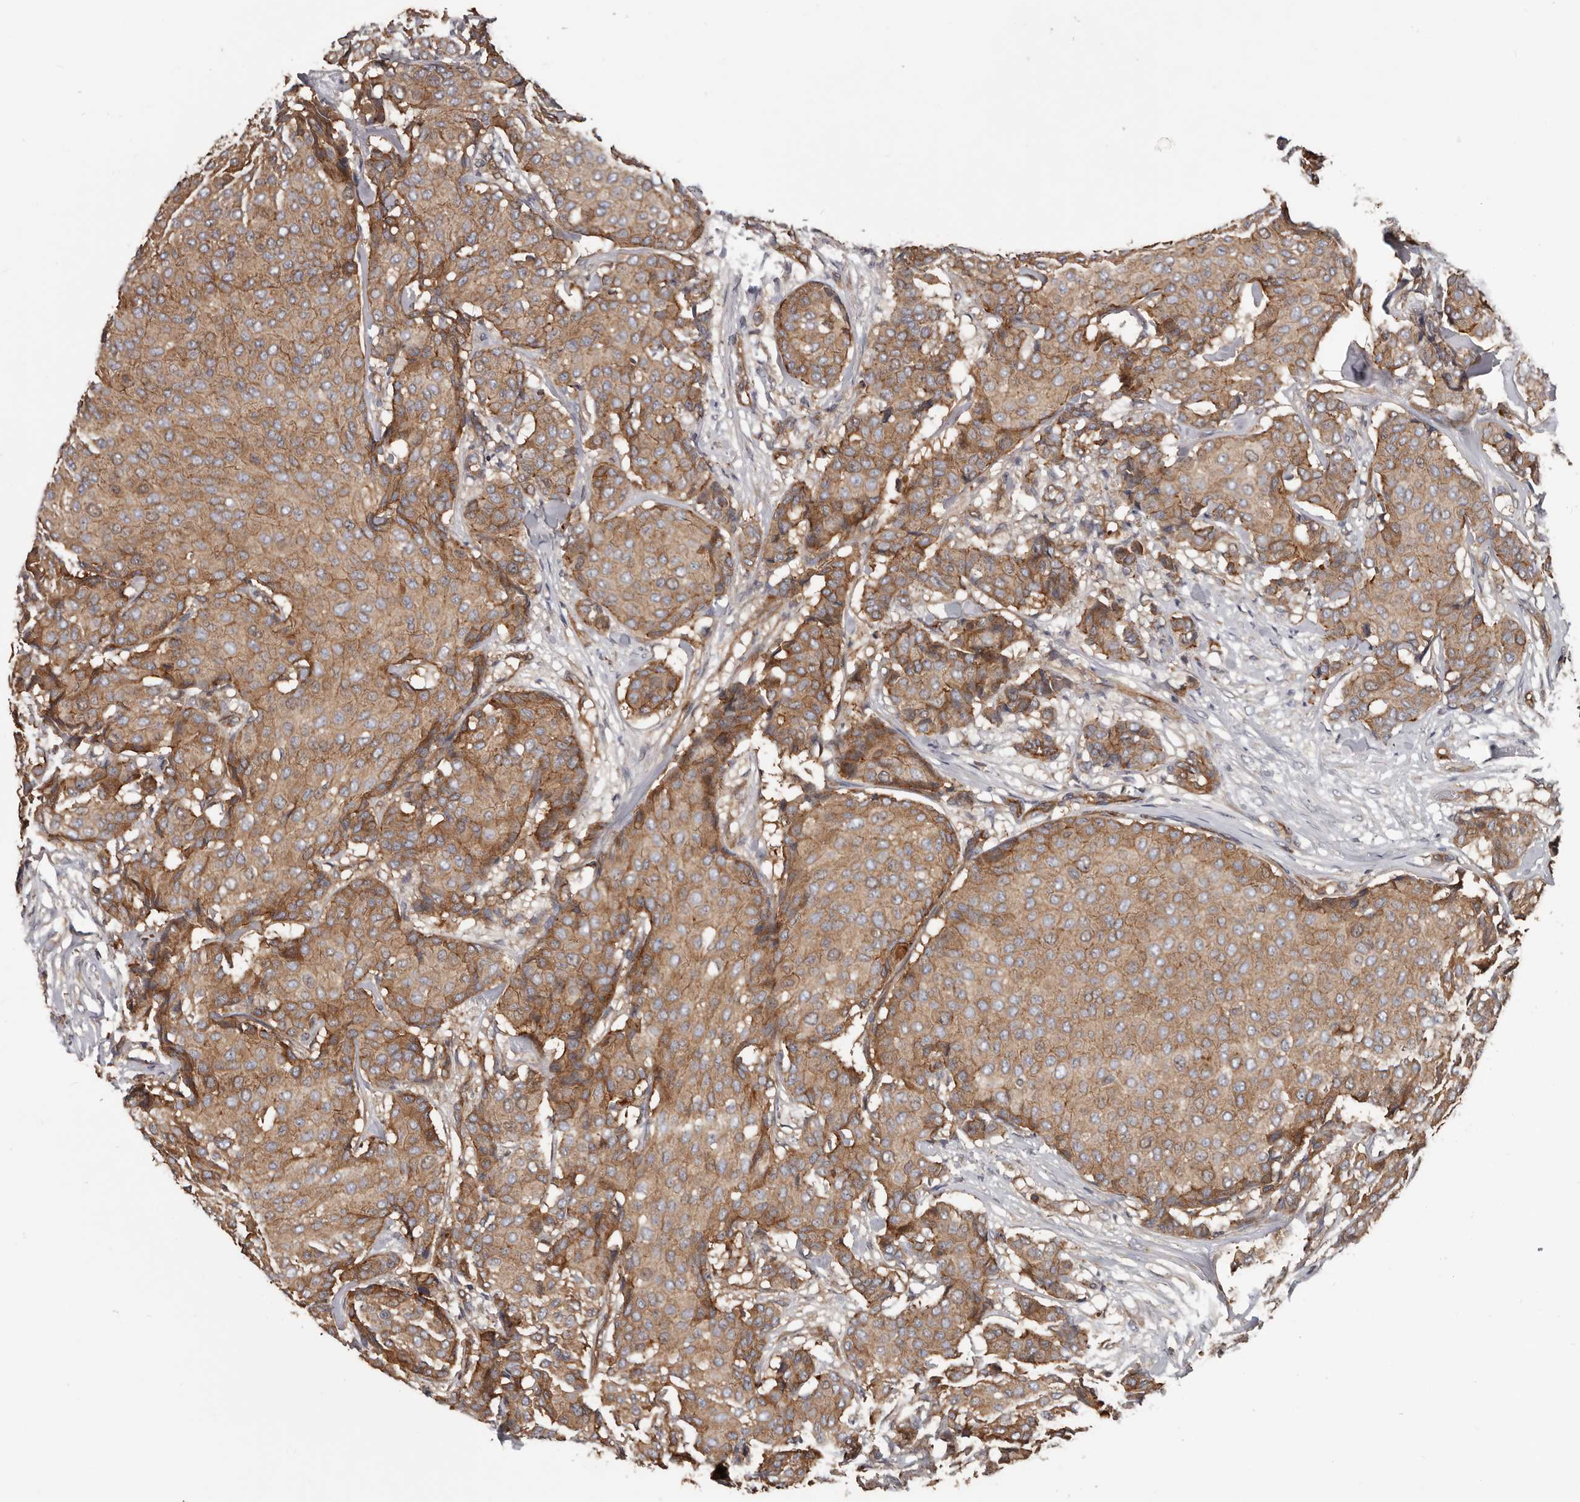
{"staining": {"intensity": "moderate", "quantity": ">75%", "location": "cytoplasmic/membranous"}, "tissue": "breast cancer", "cell_type": "Tumor cells", "image_type": "cancer", "snomed": [{"axis": "morphology", "description": "Duct carcinoma"}, {"axis": "topography", "description": "Breast"}], "caption": "Human breast intraductal carcinoma stained for a protein (brown) displays moderate cytoplasmic/membranous positive staining in approximately >75% of tumor cells.", "gene": "PNRC2", "patient": {"sex": "female", "age": 75}}